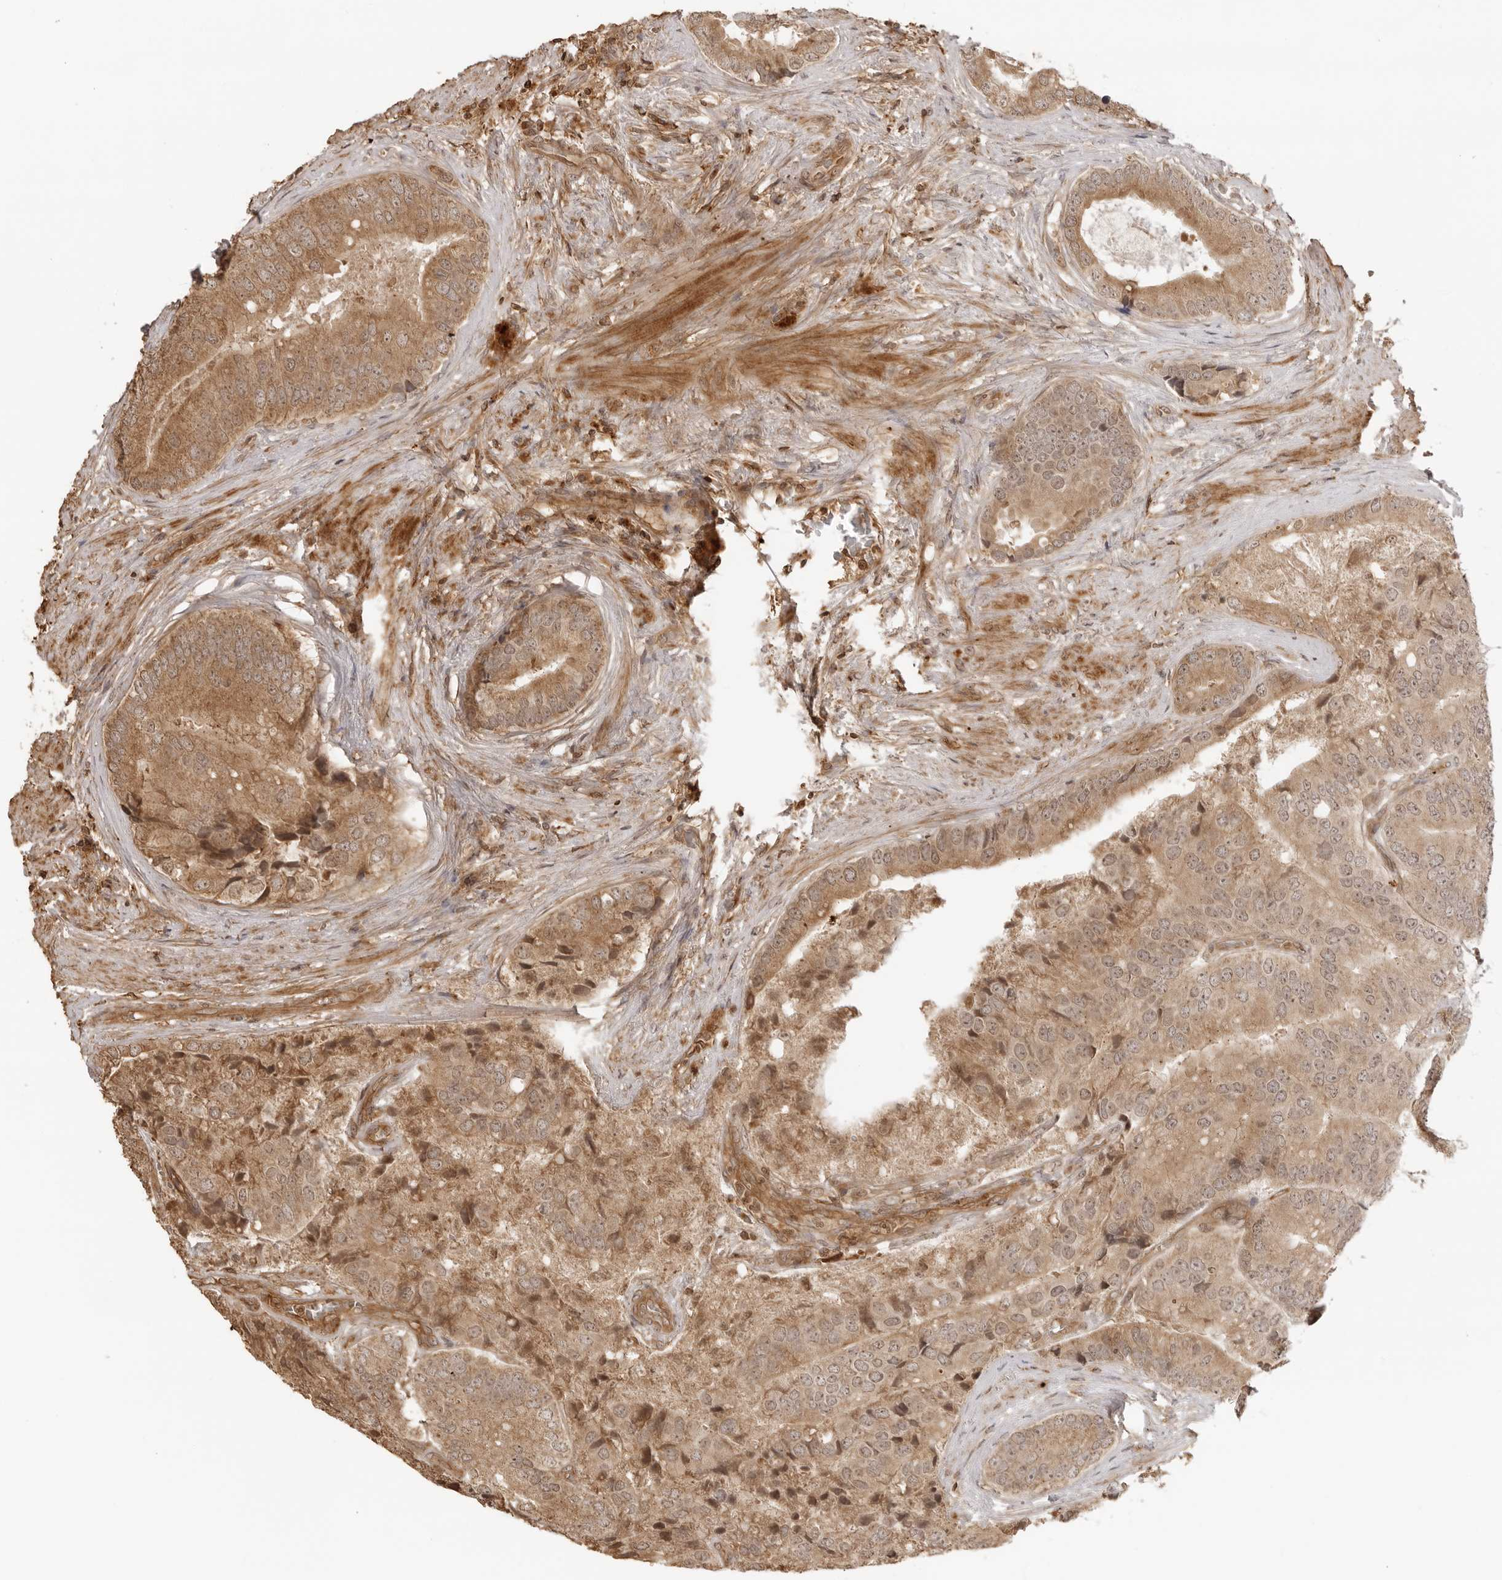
{"staining": {"intensity": "moderate", "quantity": ">75%", "location": "cytoplasmic/membranous,nuclear"}, "tissue": "prostate cancer", "cell_type": "Tumor cells", "image_type": "cancer", "snomed": [{"axis": "morphology", "description": "Adenocarcinoma, High grade"}, {"axis": "topography", "description": "Prostate"}], "caption": "Immunohistochemical staining of human prostate high-grade adenocarcinoma demonstrates moderate cytoplasmic/membranous and nuclear protein expression in approximately >75% of tumor cells.", "gene": "IKBKE", "patient": {"sex": "male", "age": 70}}